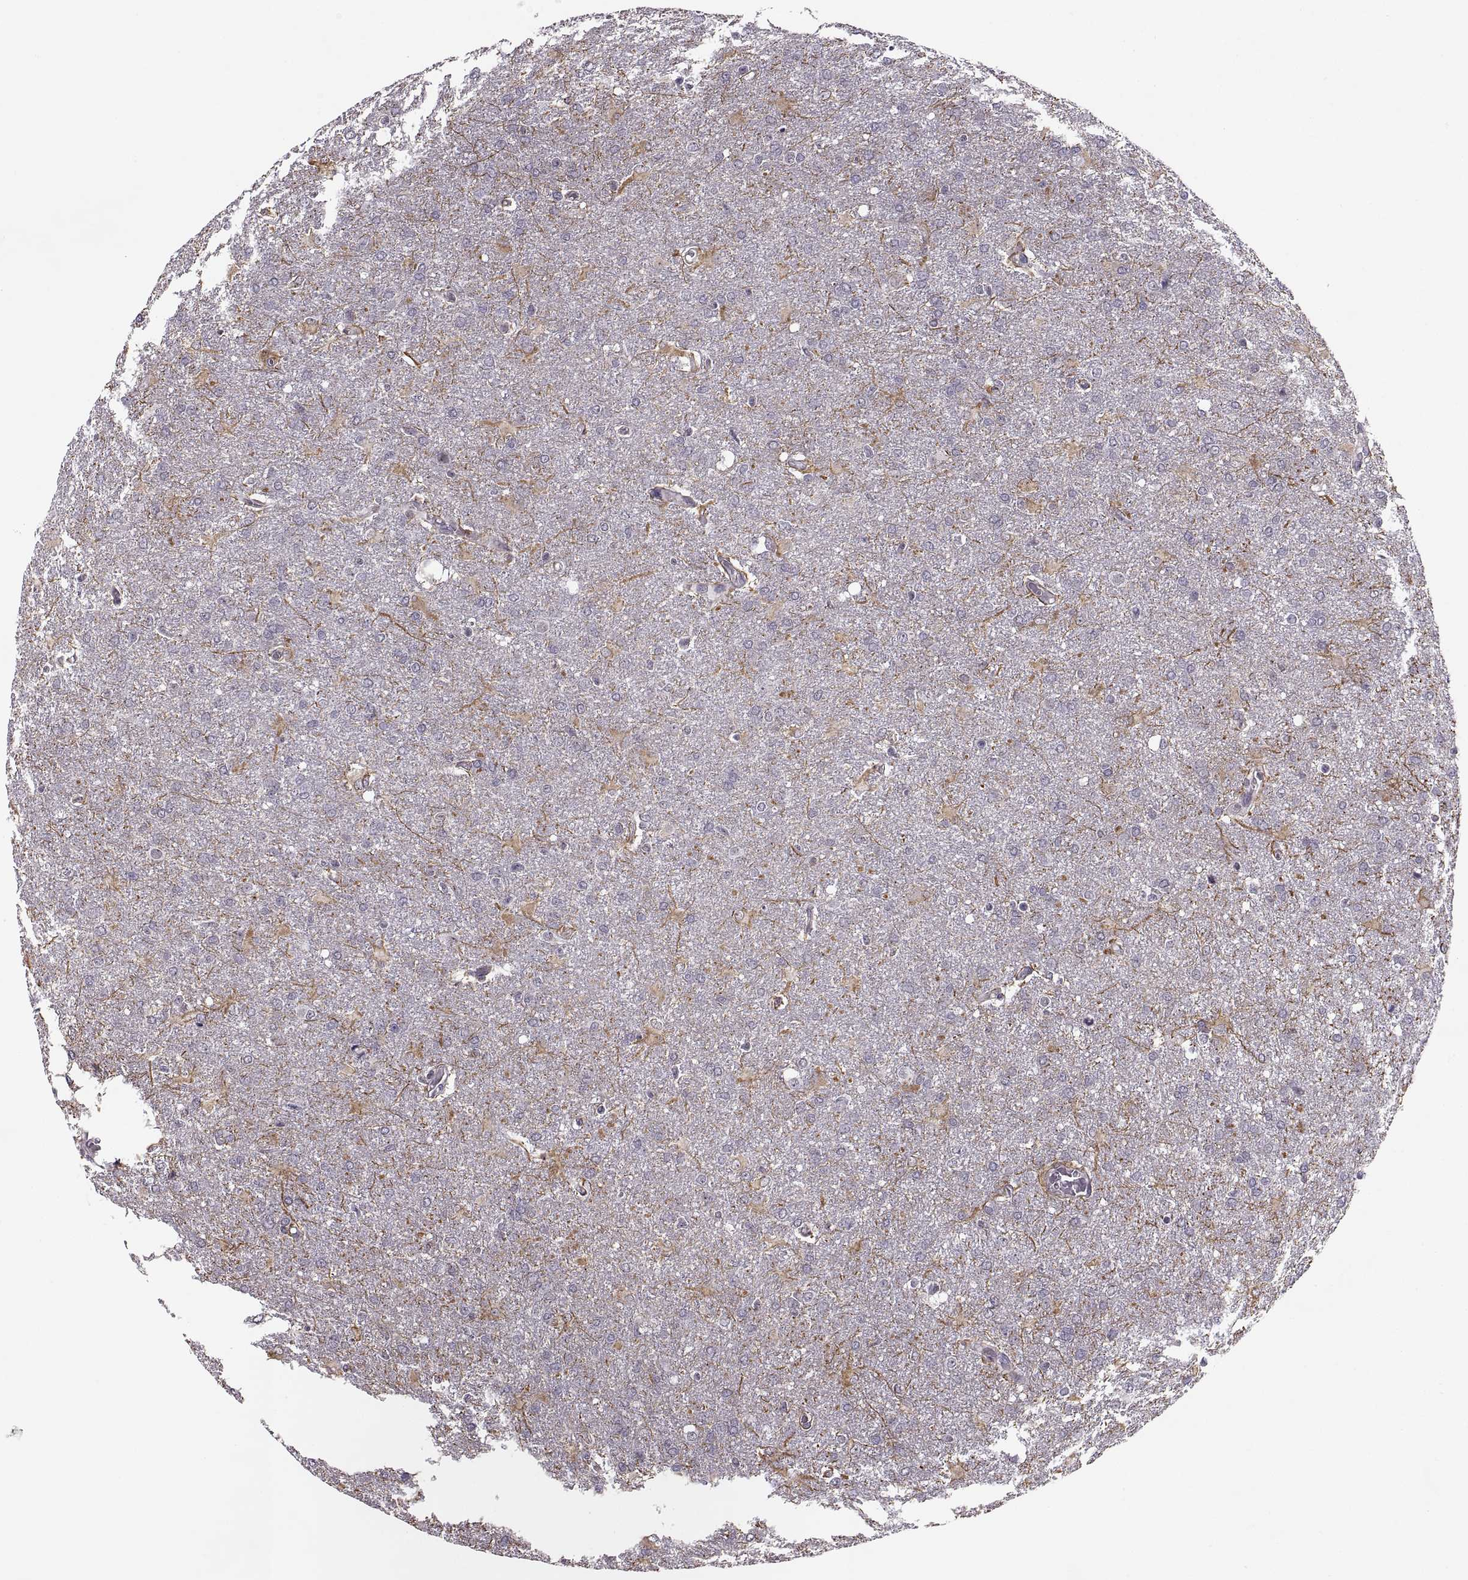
{"staining": {"intensity": "negative", "quantity": "none", "location": "none"}, "tissue": "glioma", "cell_type": "Tumor cells", "image_type": "cancer", "snomed": [{"axis": "morphology", "description": "Glioma, malignant, High grade"}, {"axis": "topography", "description": "Brain"}], "caption": "Immunohistochemical staining of glioma reveals no significant expression in tumor cells.", "gene": "LUZP2", "patient": {"sex": "male", "age": 68}}